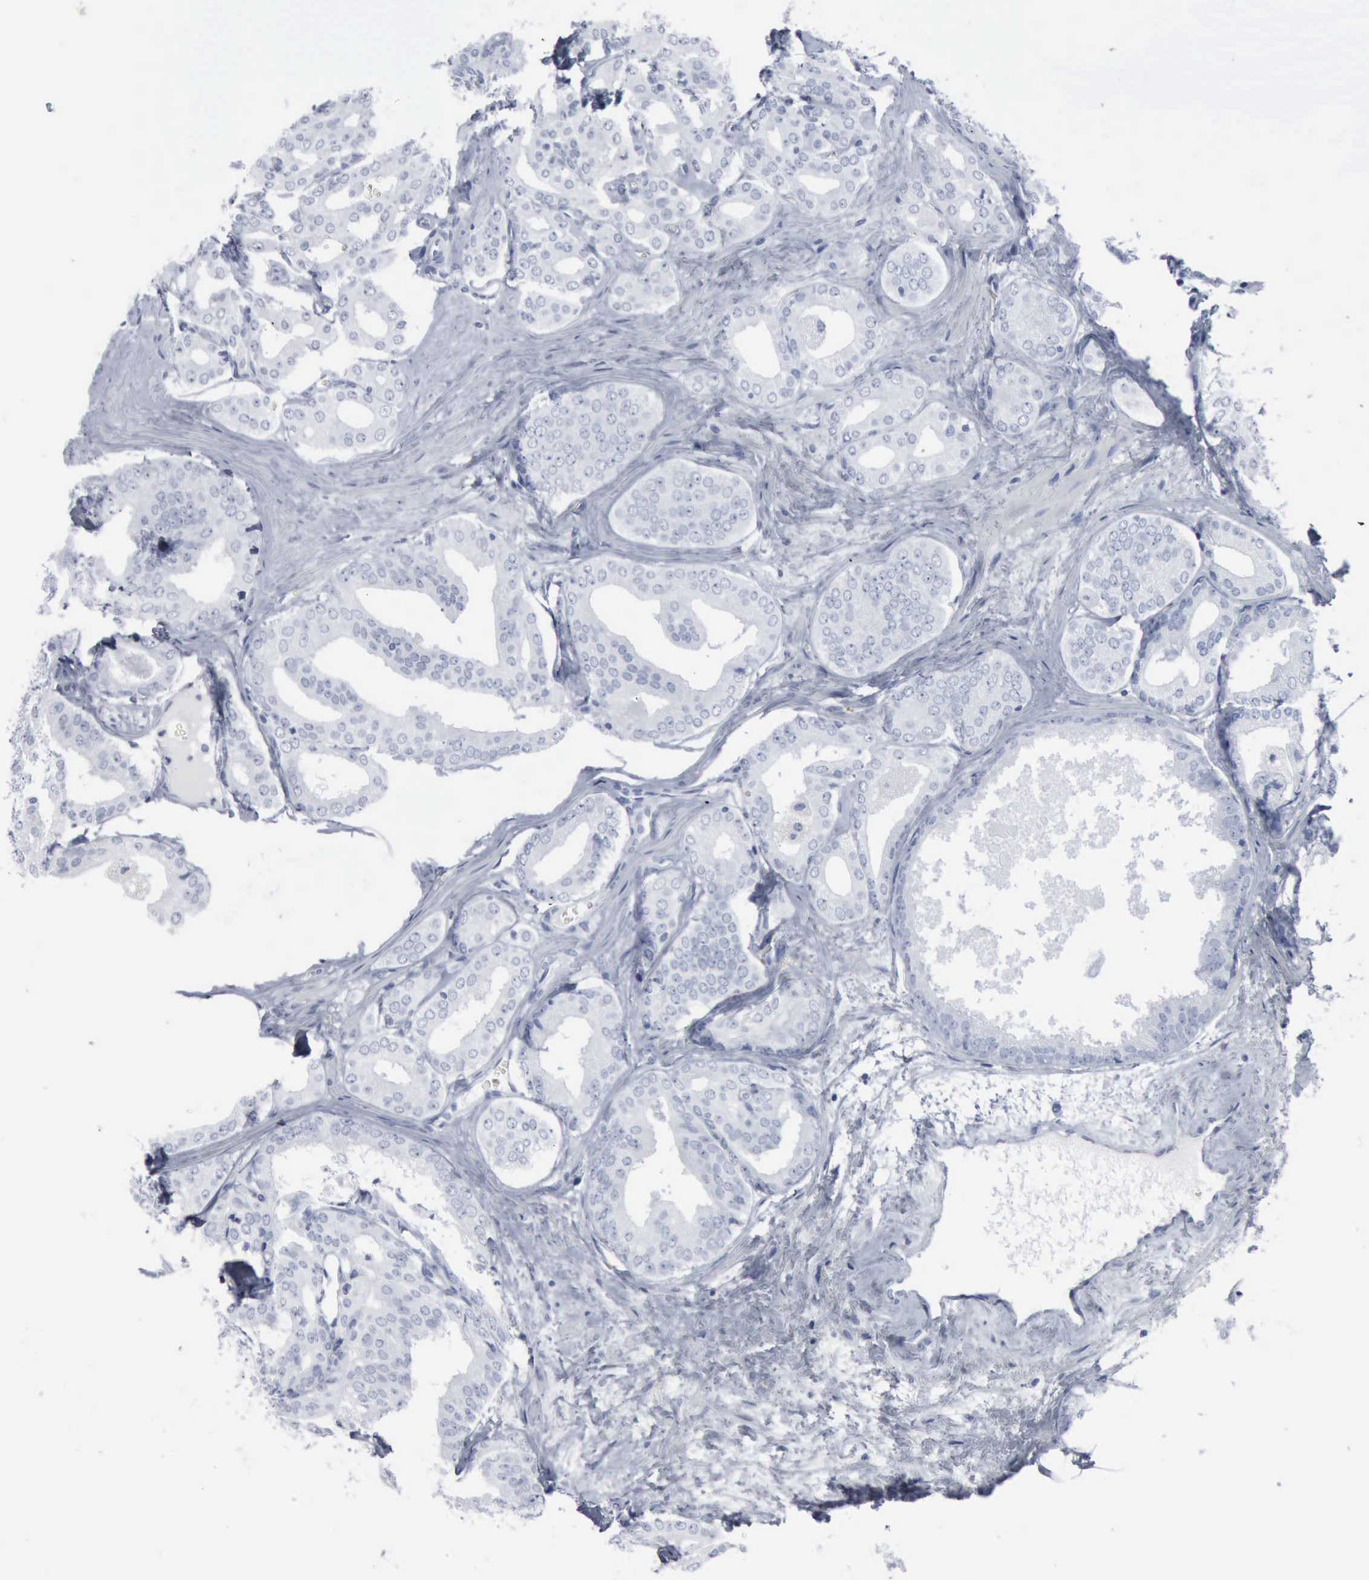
{"staining": {"intensity": "negative", "quantity": "none", "location": "none"}, "tissue": "prostate cancer", "cell_type": "Tumor cells", "image_type": "cancer", "snomed": [{"axis": "morphology", "description": "Adenocarcinoma, Medium grade"}, {"axis": "topography", "description": "Prostate"}], "caption": "Medium-grade adenocarcinoma (prostate) was stained to show a protein in brown. There is no significant expression in tumor cells.", "gene": "DMD", "patient": {"sex": "male", "age": 79}}